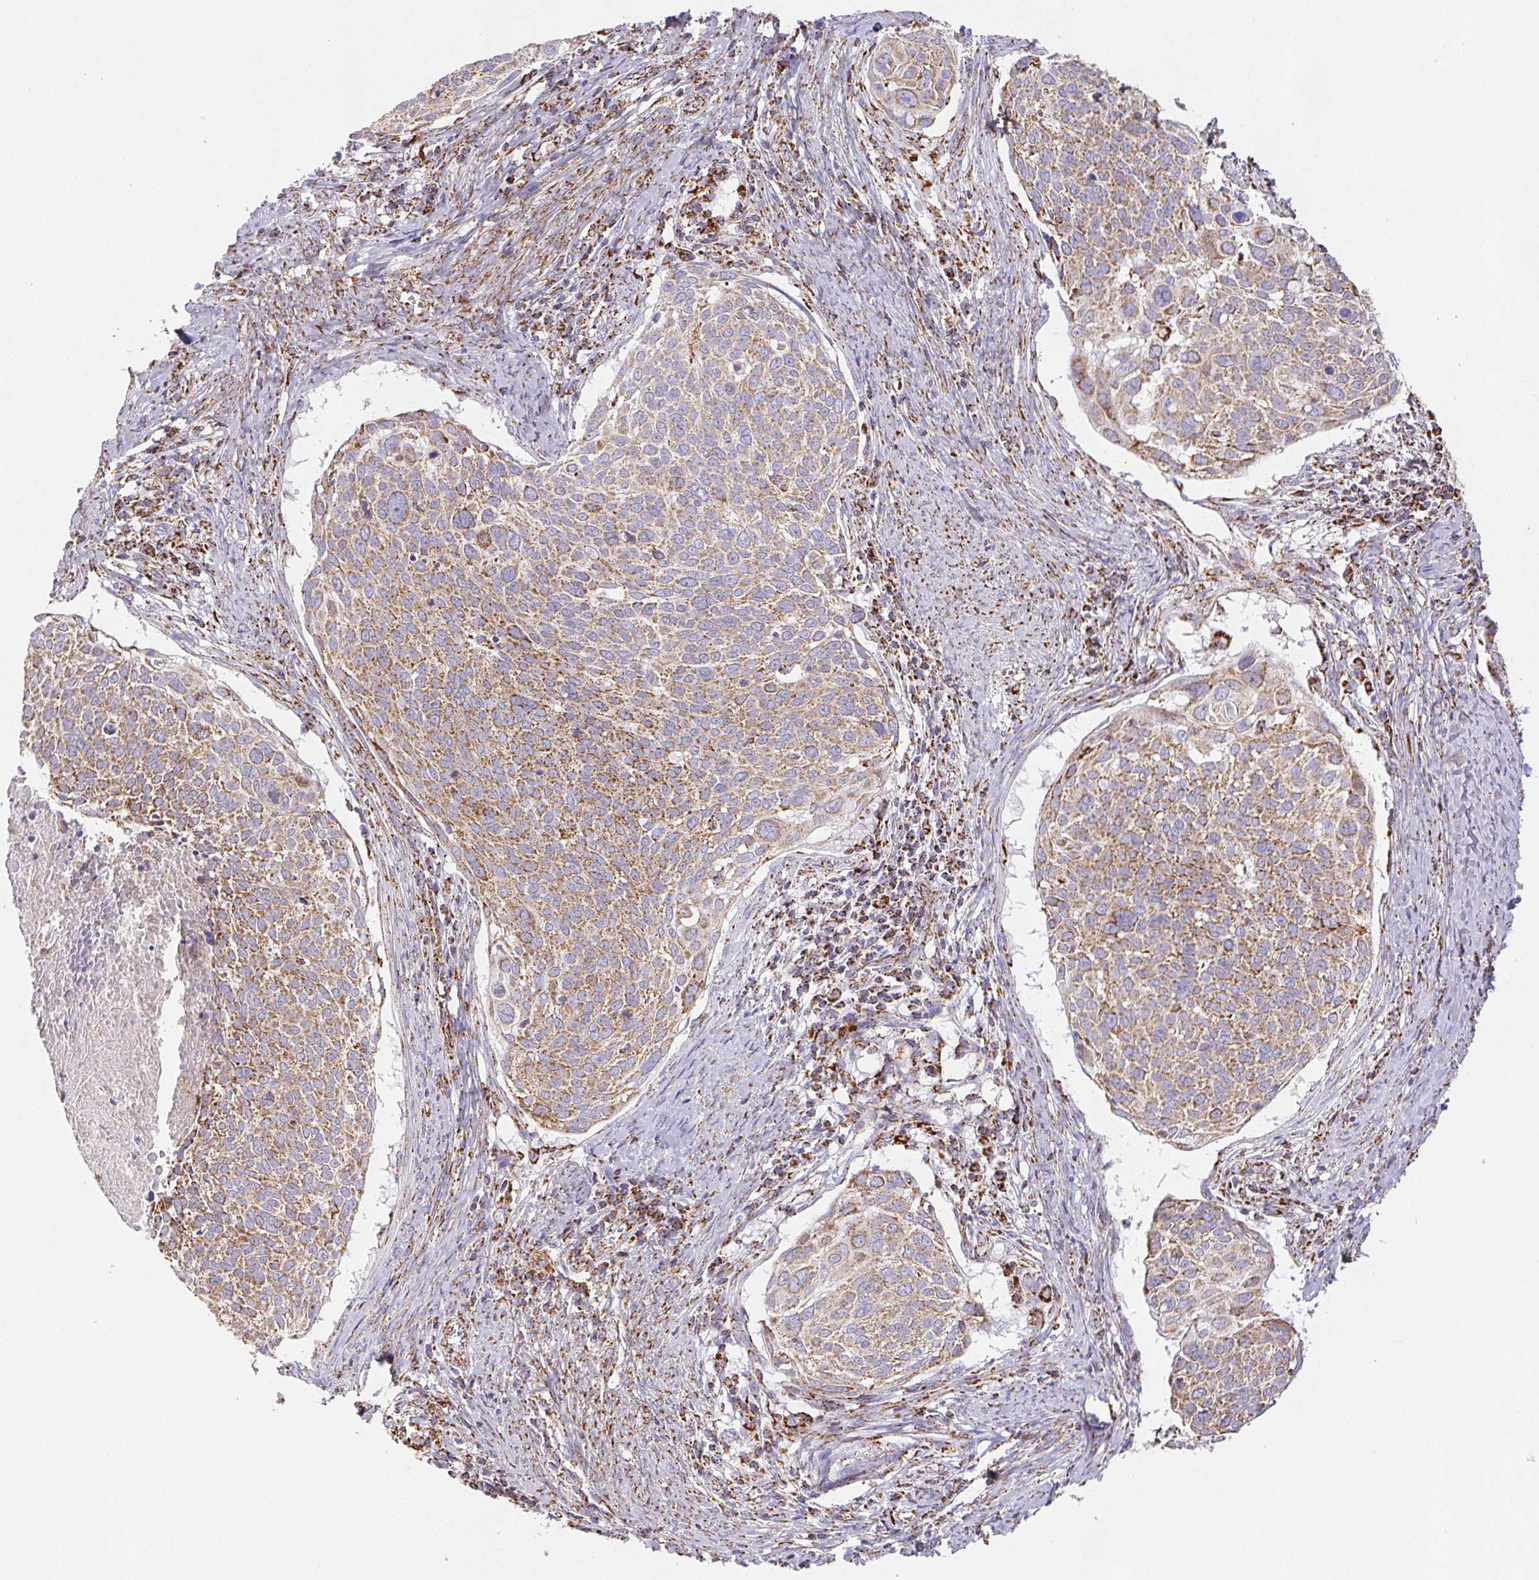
{"staining": {"intensity": "moderate", "quantity": ">75%", "location": "cytoplasmic/membranous"}, "tissue": "cervical cancer", "cell_type": "Tumor cells", "image_type": "cancer", "snomed": [{"axis": "morphology", "description": "Squamous cell carcinoma, NOS"}, {"axis": "topography", "description": "Cervix"}], "caption": "Protein staining exhibits moderate cytoplasmic/membranous staining in about >75% of tumor cells in cervical cancer. Using DAB (3,3'-diaminobenzidine) (brown) and hematoxylin (blue) stains, captured at high magnification using brightfield microscopy.", "gene": "NIPSNAP2", "patient": {"sex": "female", "age": 39}}